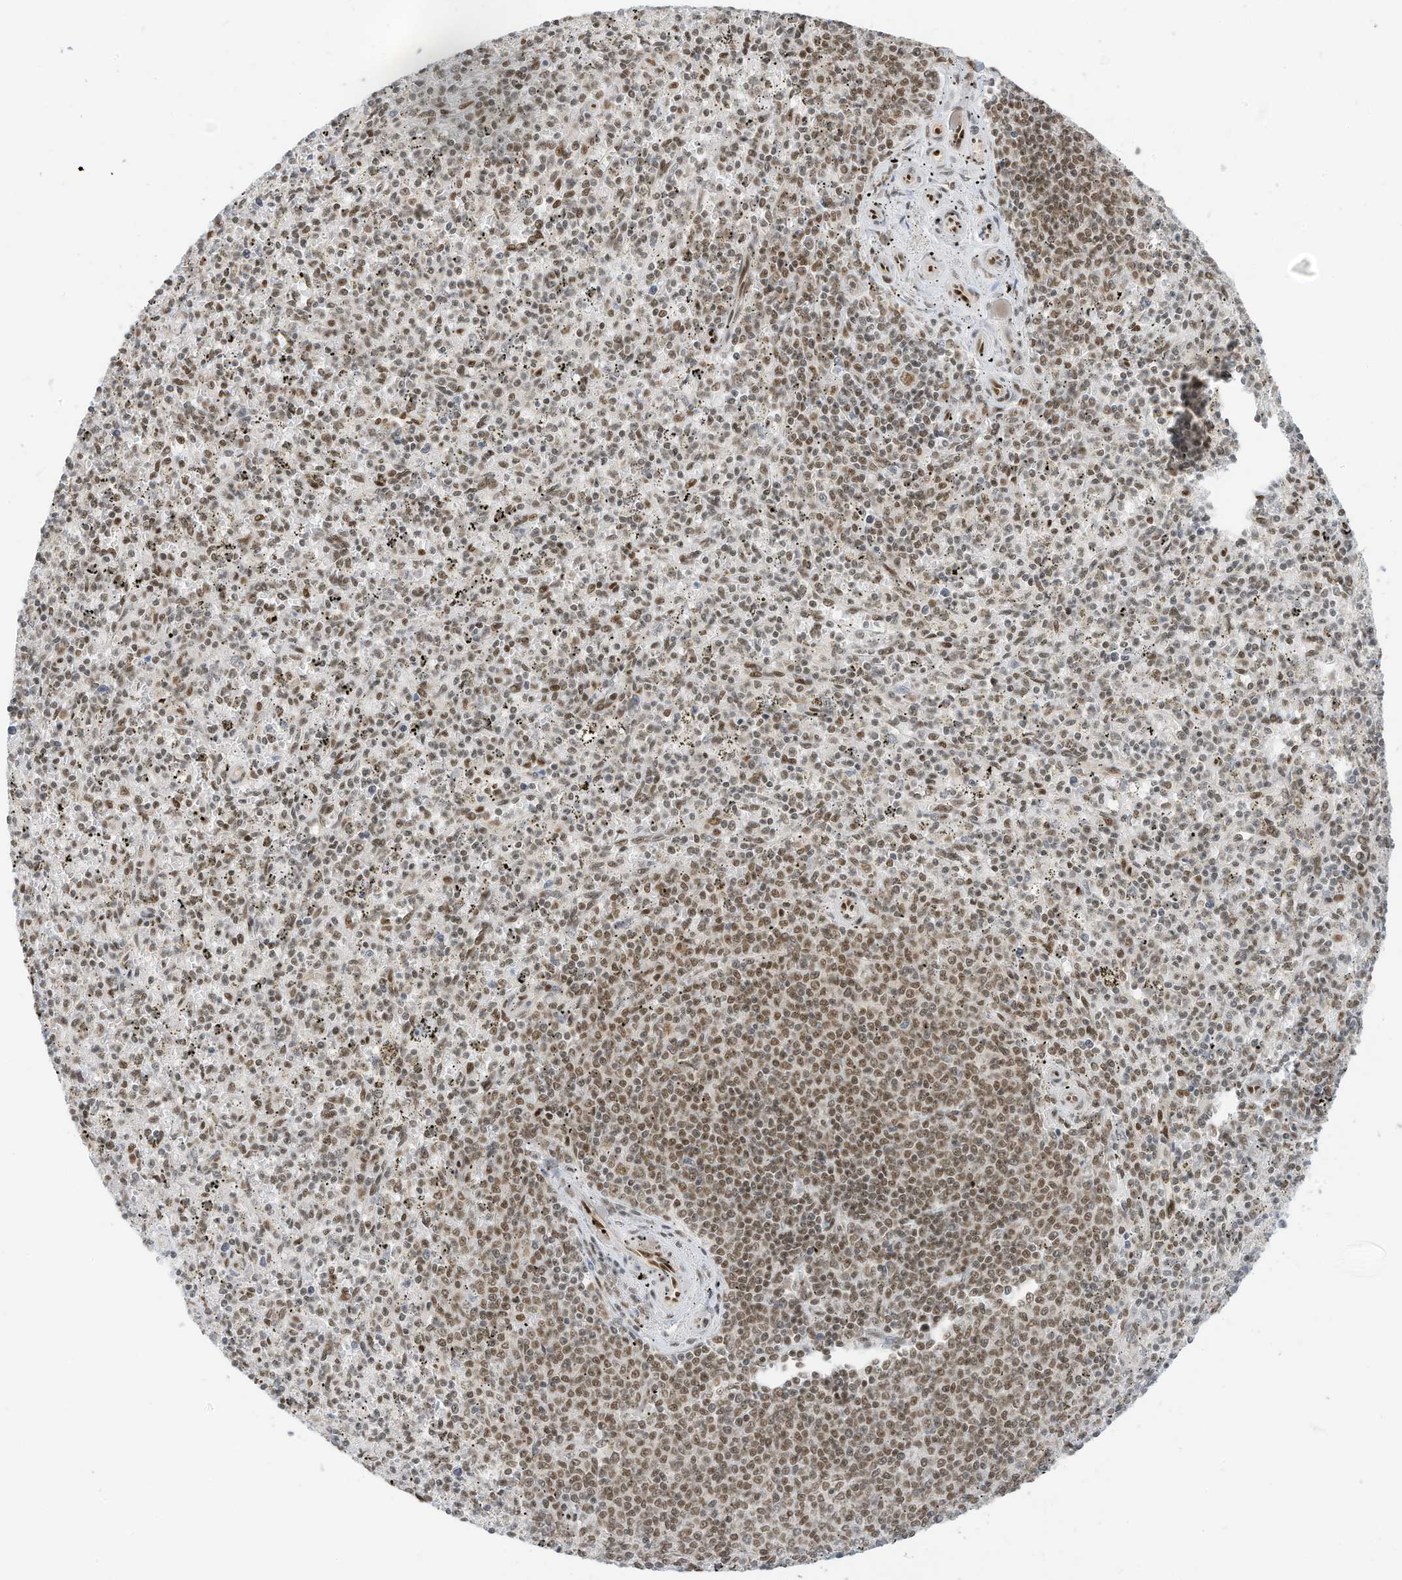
{"staining": {"intensity": "weak", "quantity": "25%-75%", "location": "nuclear"}, "tissue": "spleen", "cell_type": "Cells in red pulp", "image_type": "normal", "snomed": [{"axis": "morphology", "description": "Normal tissue, NOS"}, {"axis": "topography", "description": "Spleen"}], "caption": "The image reveals a brown stain indicating the presence of a protein in the nuclear of cells in red pulp in spleen.", "gene": "AURKAIP1", "patient": {"sex": "male", "age": 72}}